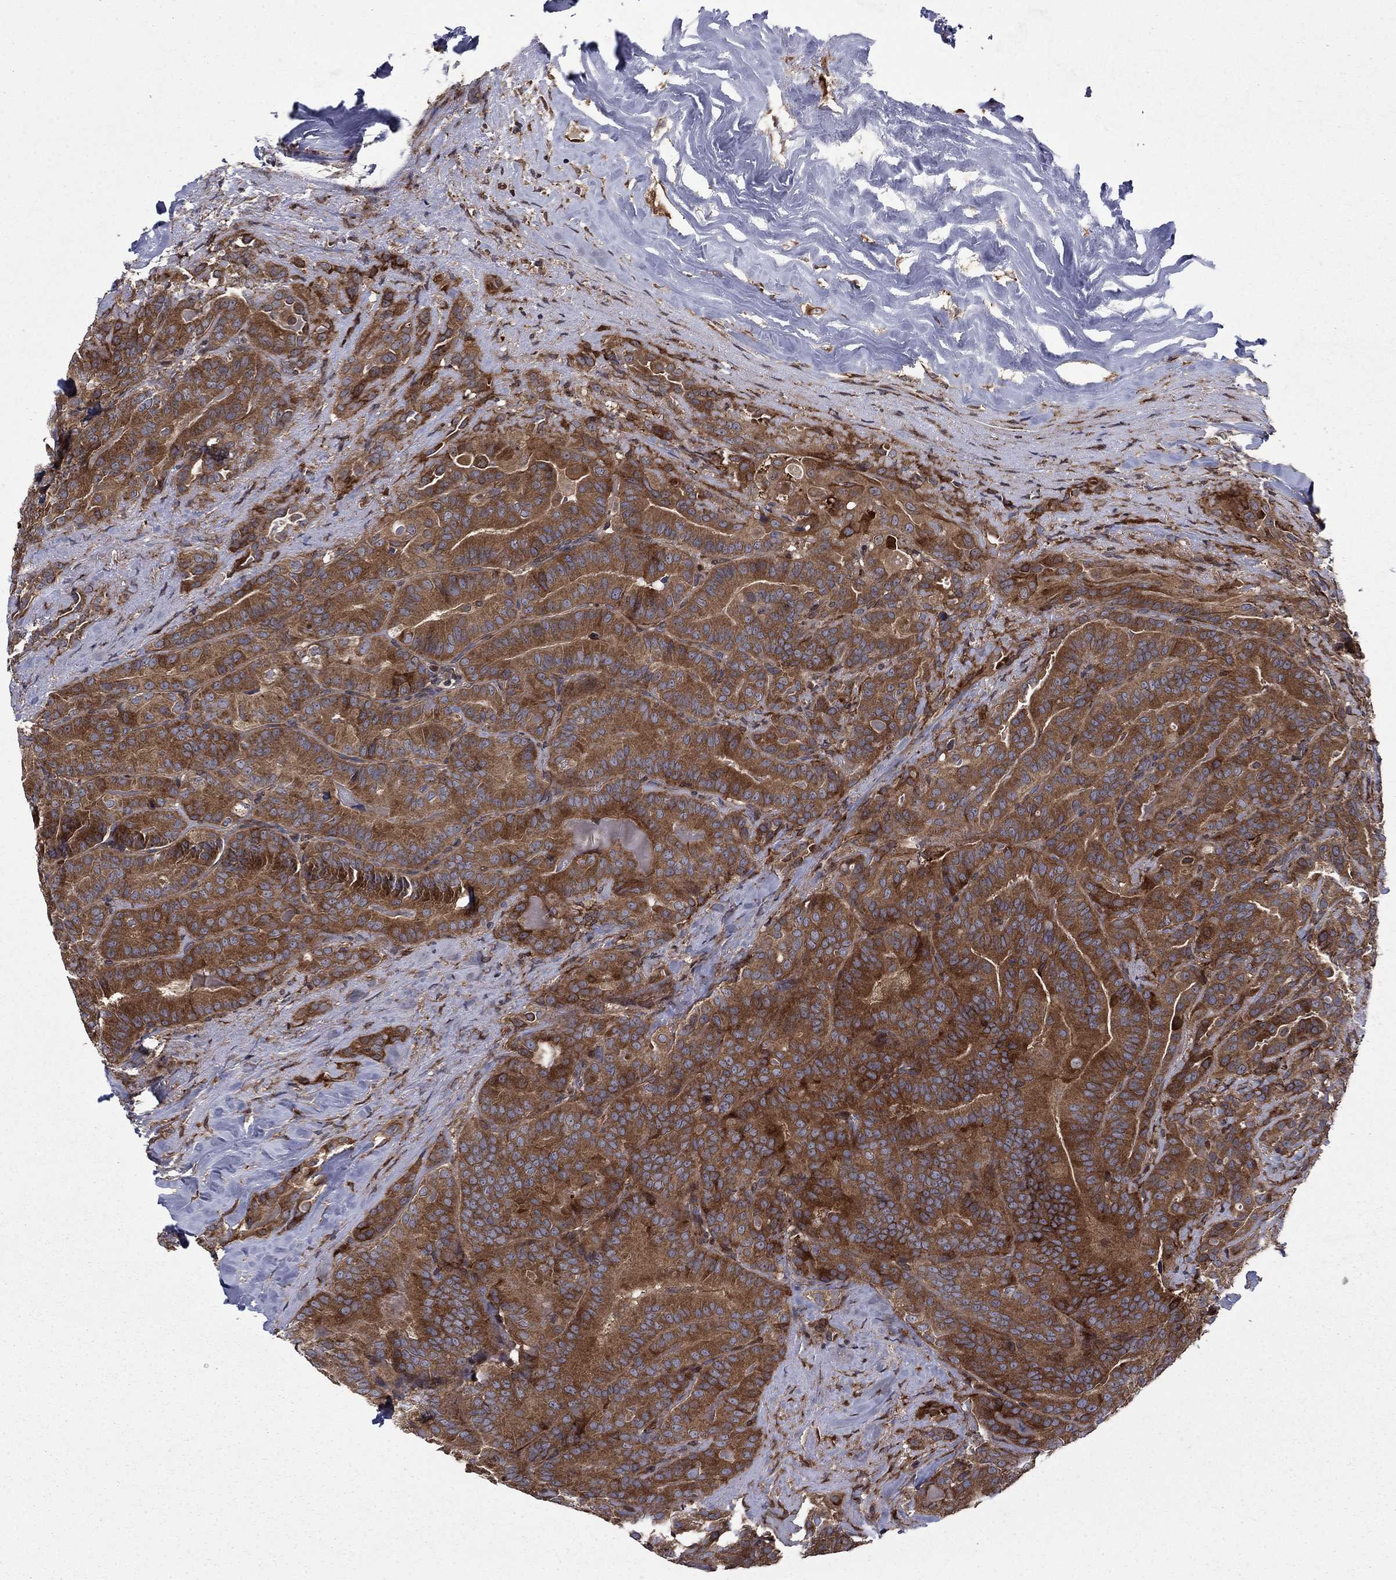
{"staining": {"intensity": "strong", "quantity": ">75%", "location": "cytoplasmic/membranous"}, "tissue": "thyroid cancer", "cell_type": "Tumor cells", "image_type": "cancer", "snomed": [{"axis": "morphology", "description": "Papillary adenocarcinoma, NOS"}, {"axis": "topography", "description": "Thyroid gland"}], "caption": "Brown immunohistochemical staining in human papillary adenocarcinoma (thyroid) displays strong cytoplasmic/membranous expression in approximately >75% of tumor cells. Nuclei are stained in blue.", "gene": "HDAC4", "patient": {"sex": "male", "age": 61}}